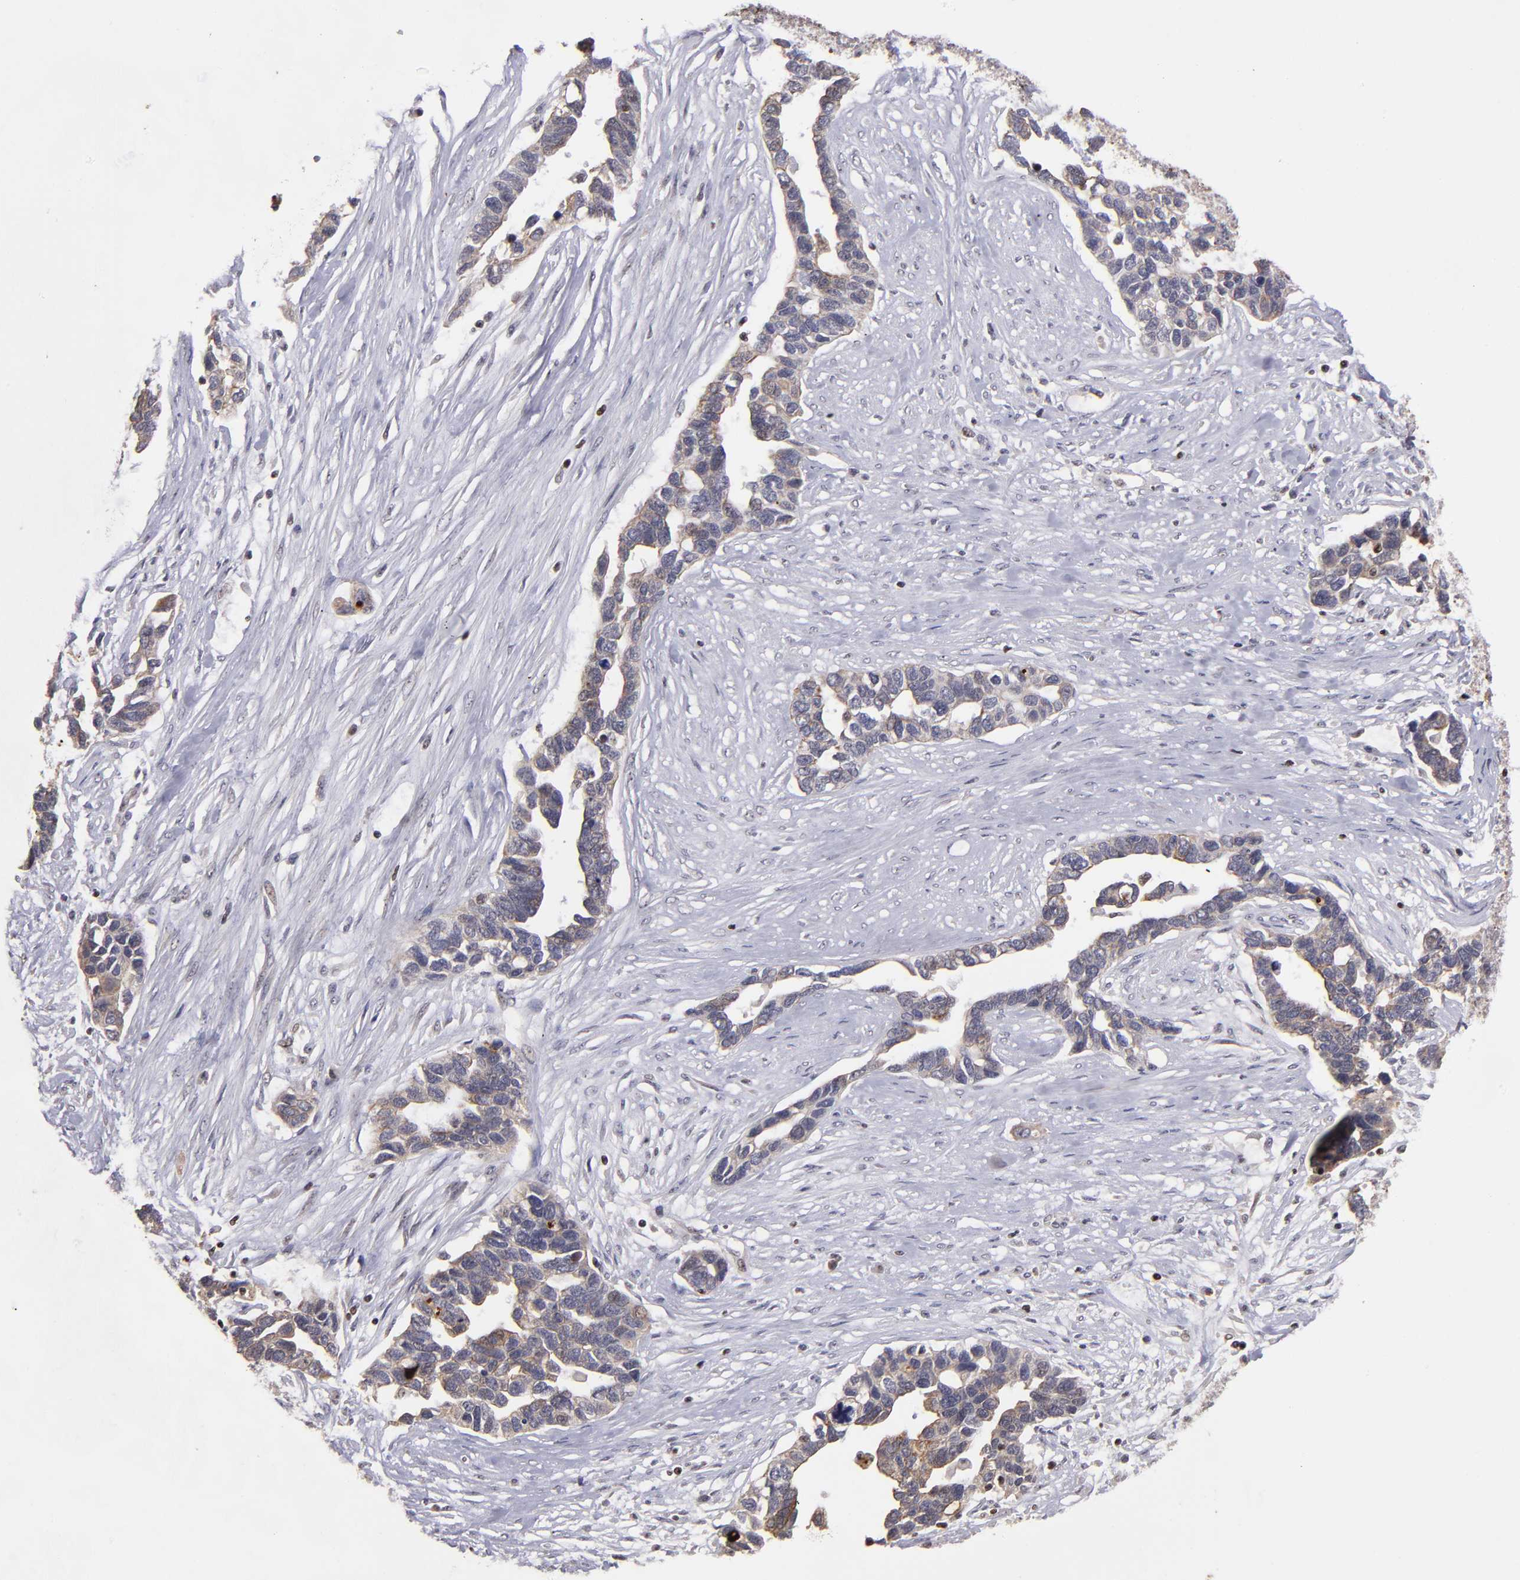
{"staining": {"intensity": "moderate", "quantity": "25%-75%", "location": "cytoplasmic/membranous"}, "tissue": "ovarian cancer", "cell_type": "Tumor cells", "image_type": "cancer", "snomed": [{"axis": "morphology", "description": "Cystadenocarcinoma, serous, NOS"}, {"axis": "topography", "description": "Ovary"}], "caption": "An immunohistochemistry micrograph of neoplastic tissue is shown. Protein staining in brown highlights moderate cytoplasmic/membranous positivity in ovarian serous cystadenocarcinoma within tumor cells.", "gene": "DDX24", "patient": {"sex": "female", "age": 54}}